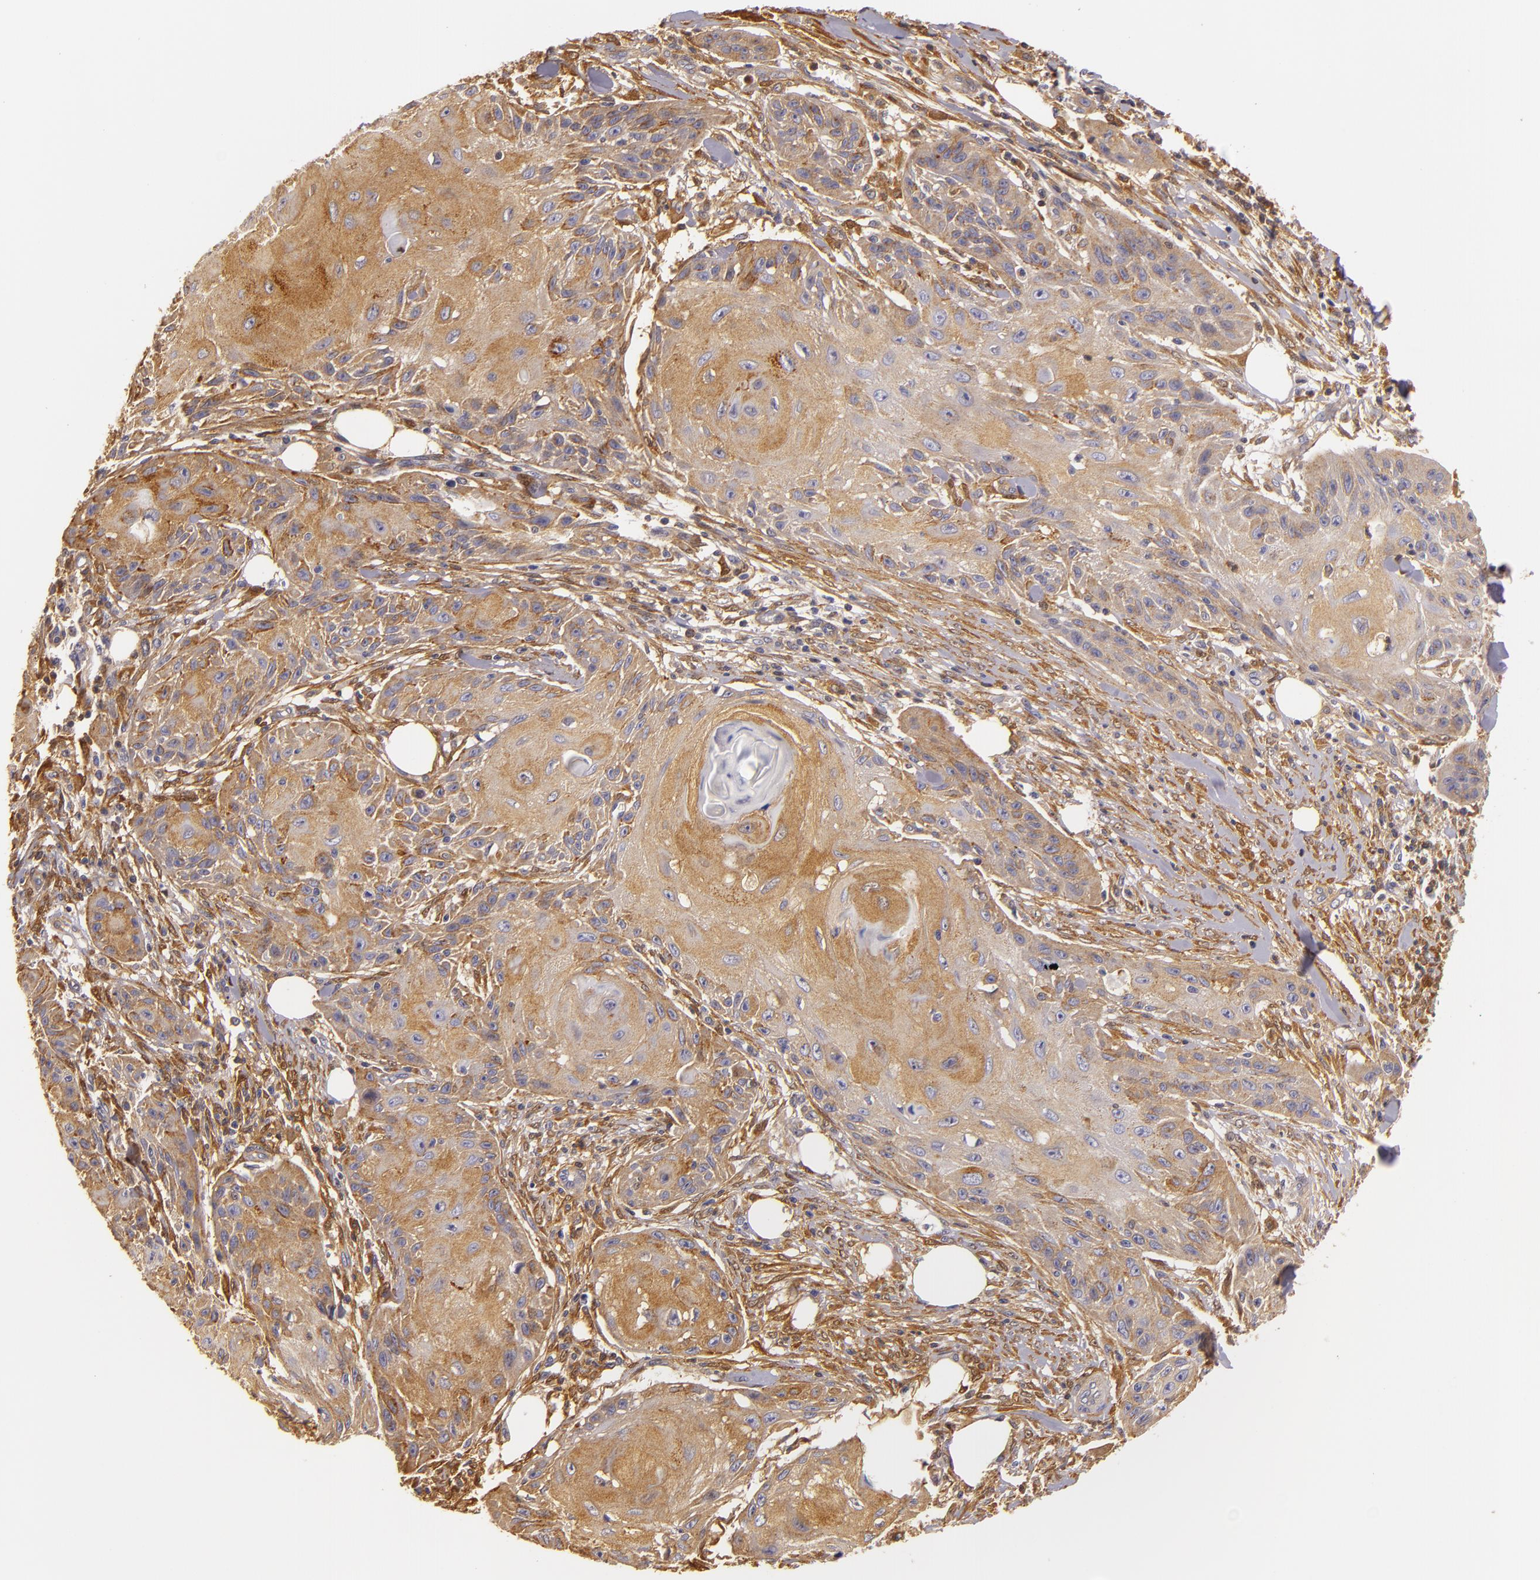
{"staining": {"intensity": "strong", "quantity": ">75%", "location": "cytoplasmic/membranous"}, "tissue": "skin cancer", "cell_type": "Tumor cells", "image_type": "cancer", "snomed": [{"axis": "morphology", "description": "Squamous cell carcinoma, NOS"}, {"axis": "topography", "description": "Skin"}], "caption": "Immunohistochemistry (IHC) (DAB) staining of human skin cancer (squamous cell carcinoma) reveals strong cytoplasmic/membranous protein staining in approximately >75% of tumor cells. Nuclei are stained in blue.", "gene": "TOM1", "patient": {"sex": "female", "age": 88}}